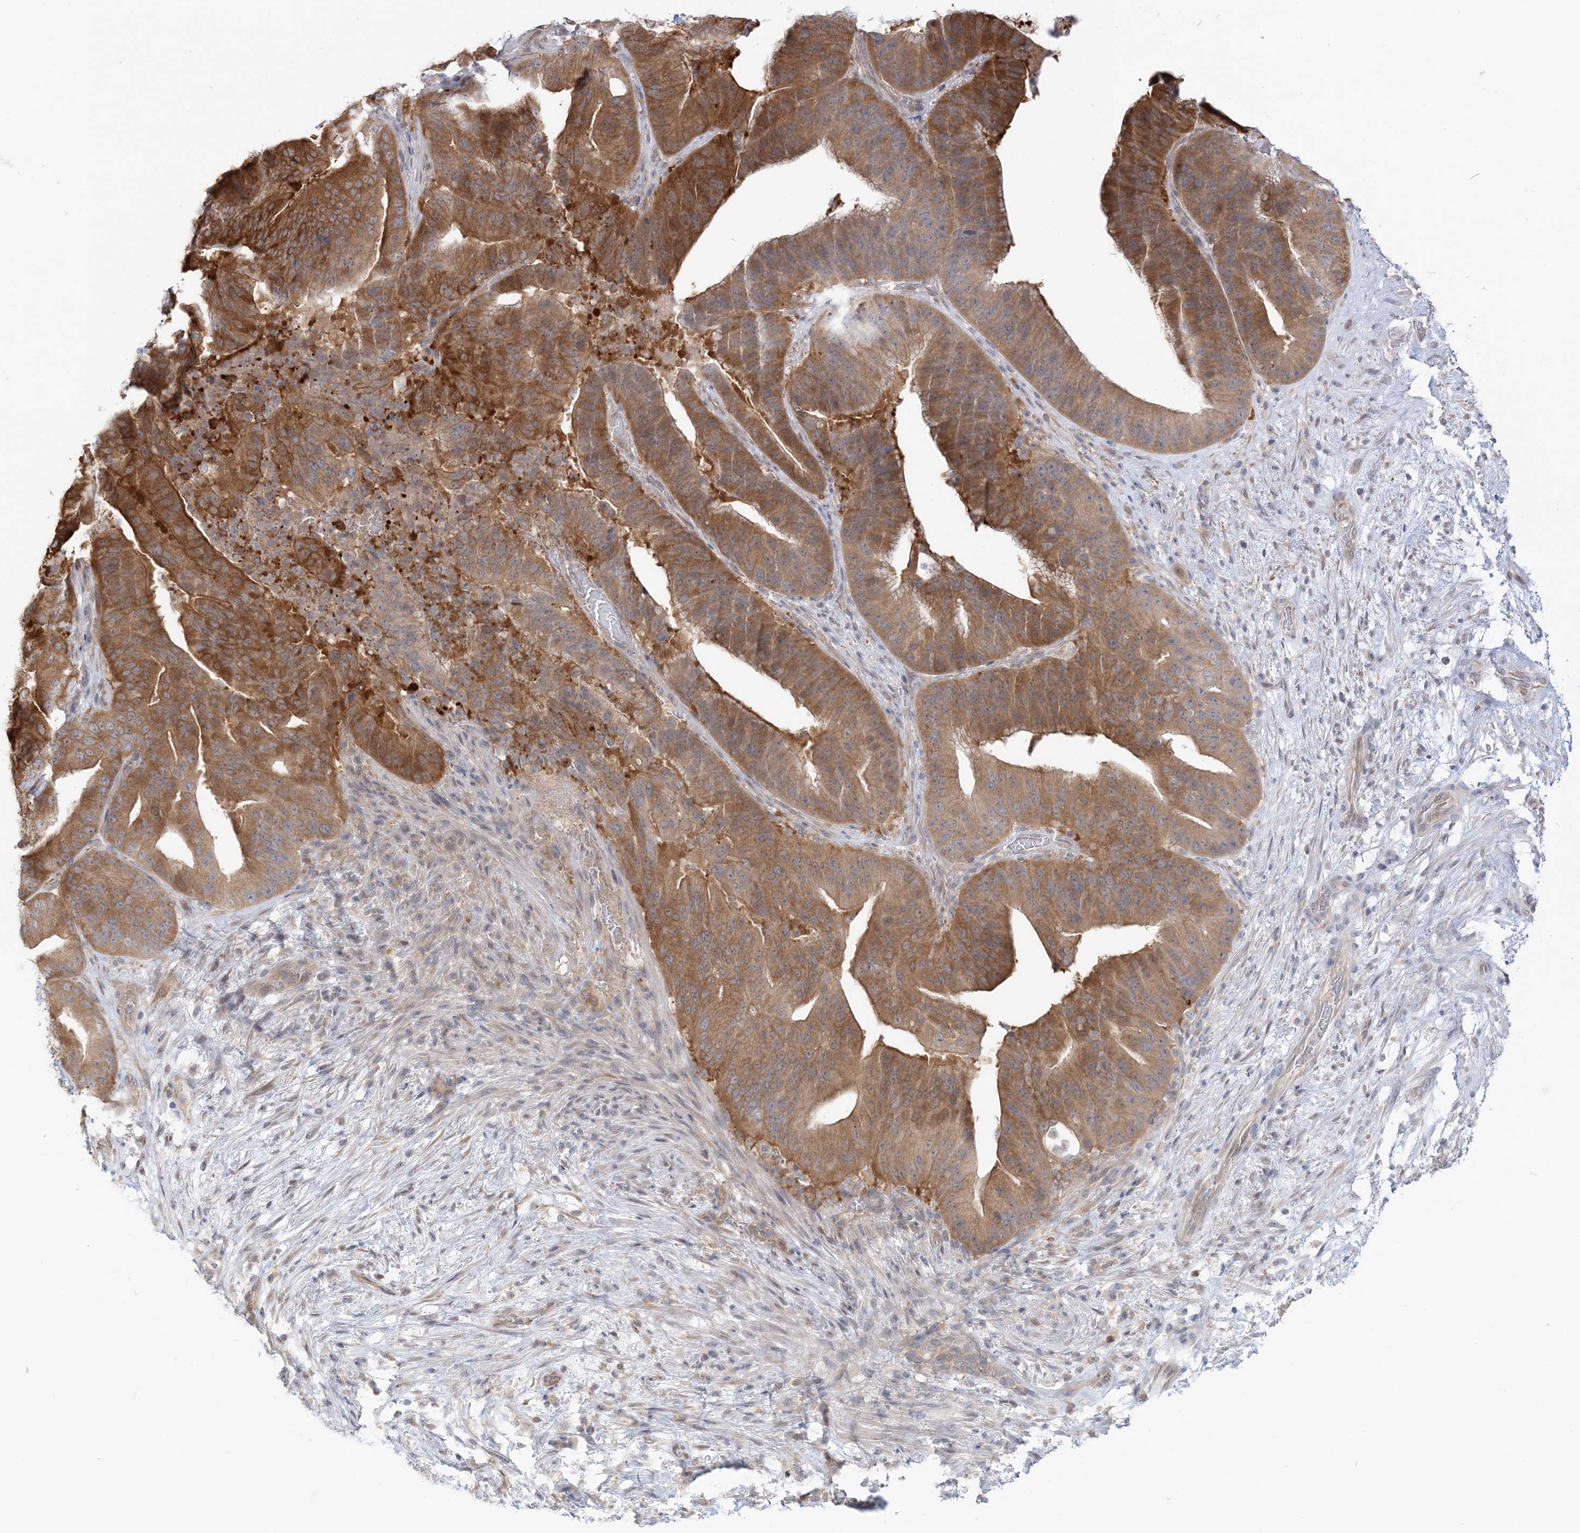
{"staining": {"intensity": "moderate", "quantity": ">75%", "location": "cytoplasmic/membranous"}, "tissue": "pancreatic cancer", "cell_type": "Tumor cells", "image_type": "cancer", "snomed": [{"axis": "morphology", "description": "Adenocarcinoma, NOS"}, {"axis": "topography", "description": "Pancreas"}], "caption": "Tumor cells demonstrate moderate cytoplasmic/membranous positivity in about >75% of cells in adenocarcinoma (pancreatic).", "gene": "THADA", "patient": {"sex": "female", "age": 77}}